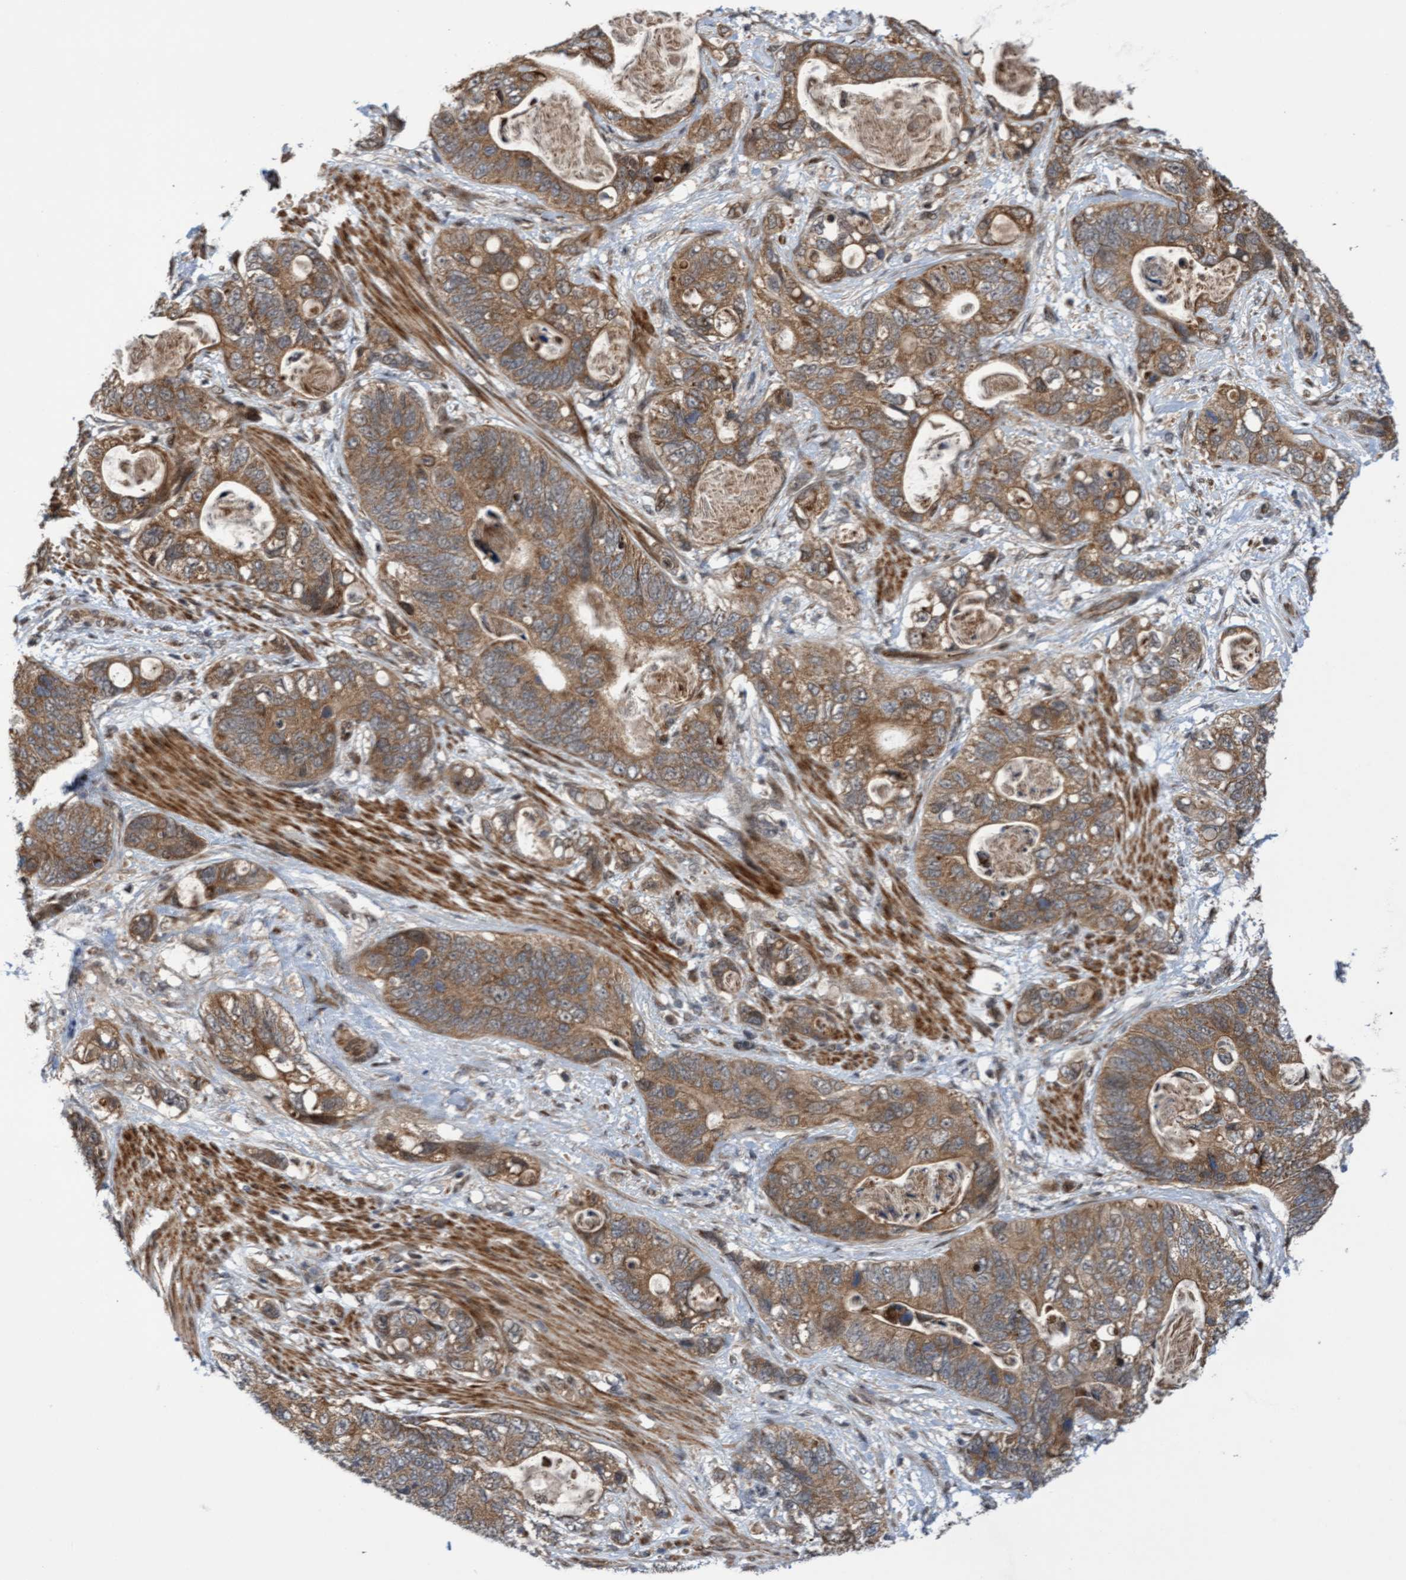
{"staining": {"intensity": "moderate", "quantity": ">75%", "location": "cytoplasmic/membranous"}, "tissue": "stomach cancer", "cell_type": "Tumor cells", "image_type": "cancer", "snomed": [{"axis": "morphology", "description": "Normal tissue, NOS"}, {"axis": "morphology", "description": "Adenocarcinoma, NOS"}, {"axis": "topography", "description": "Stomach"}], "caption": "A high-resolution image shows immunohistochemistry staining of stomach cancer (adenocarcinoma), which shows moderate cytoplasmic/membranous staining in about >75% of tumor cells.", "gene": "ITFG1", "patient": {"sex": "female", "age": 89}}